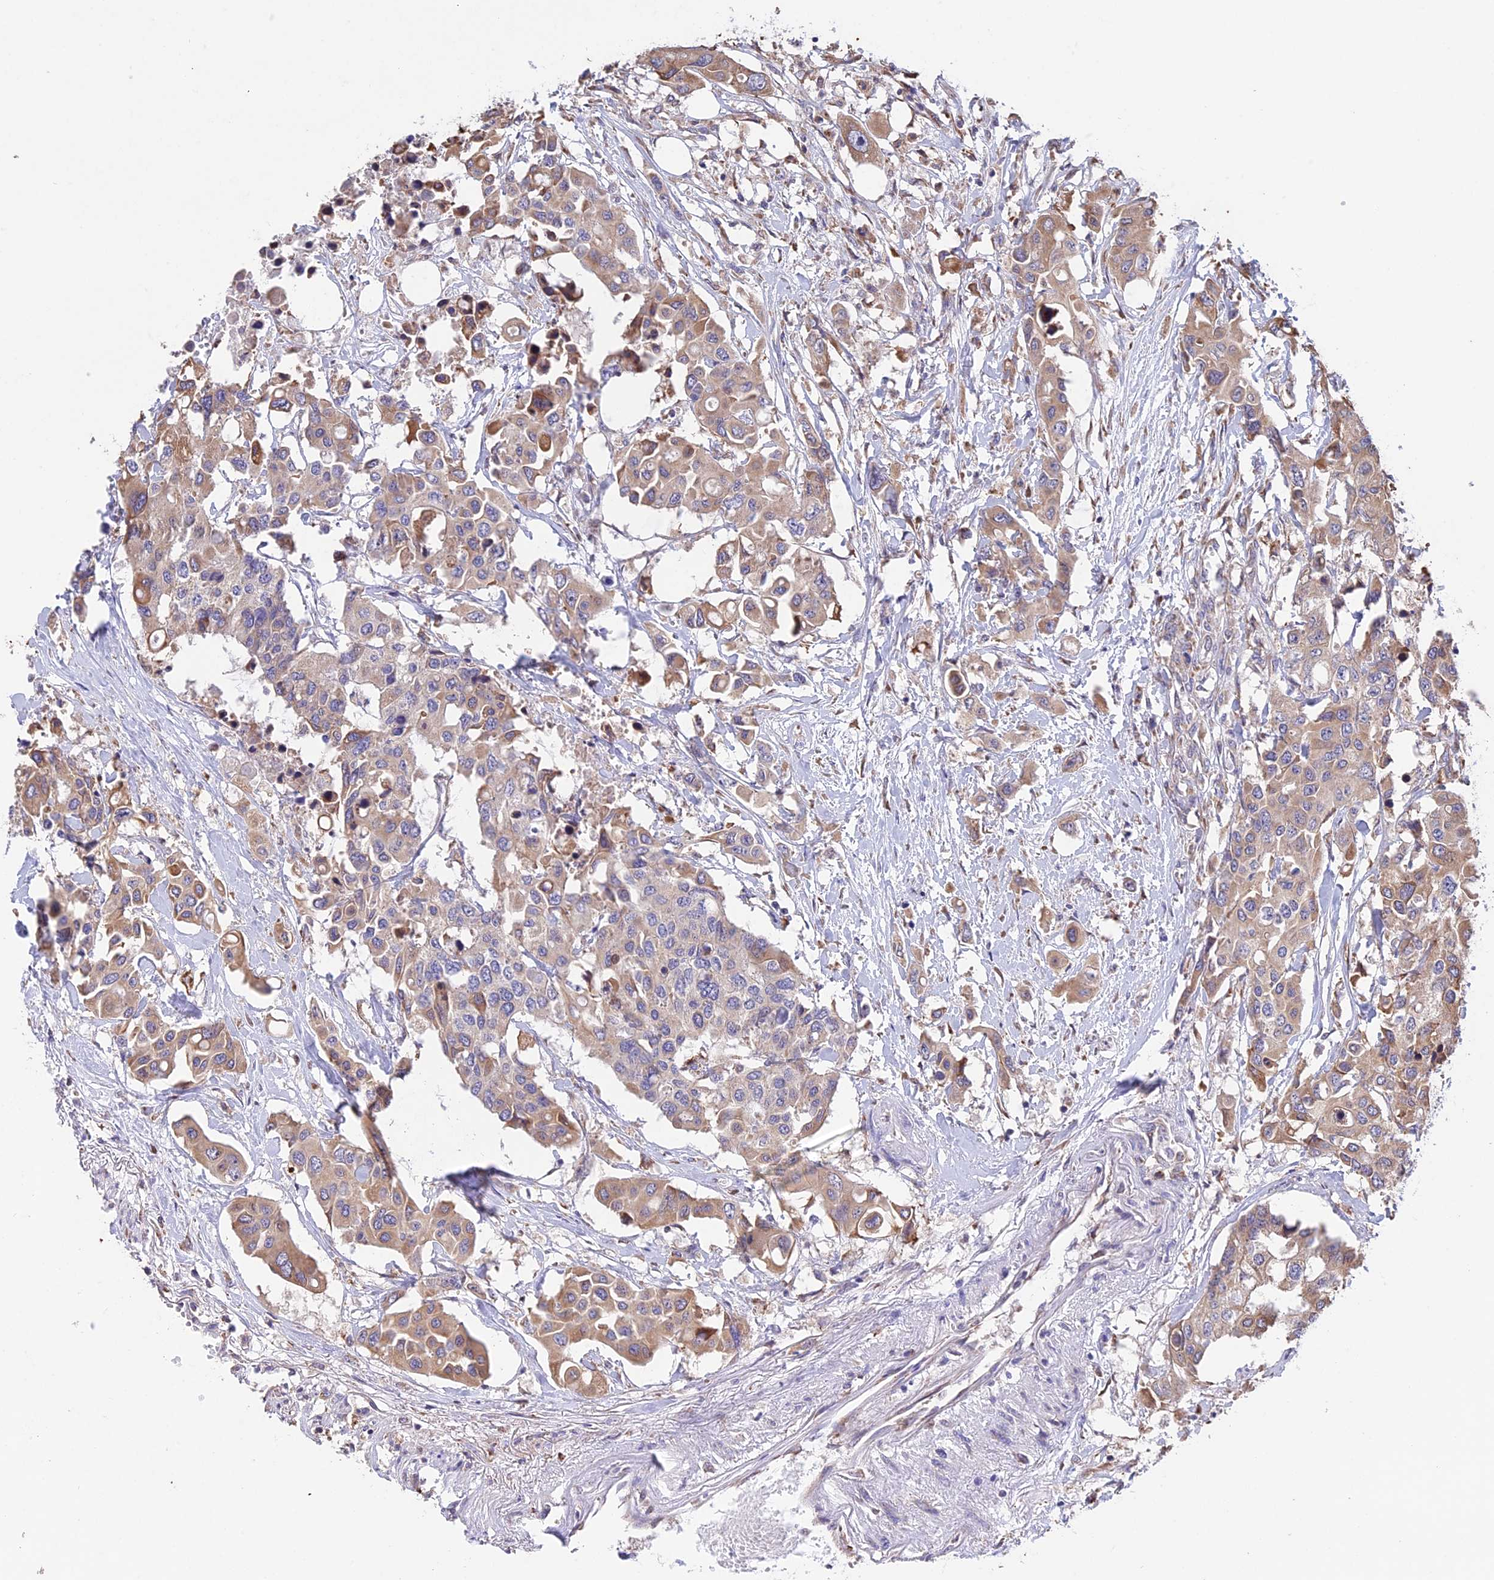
{"staining": {"intensity": "weak", "quantity": ">75%", "location": "cytoplasmic/membranous"}, "tissue": "colorectal cancer", "cell_type": "Tumor cells", "image_type": "cancer", "snomed": [{"axis": "morphology", "description": "Adenocarcinoma, NOS"}, {"axis": "topography", "description": "Colon"}], "caption": "Tumor cells exhibit weak cytoplasmic/membranous positivity in about >75% of cells in colorectal adenocarcinoma.", "gene": "DMRTA2", "patient": {"sex": "male", "age": 77}}